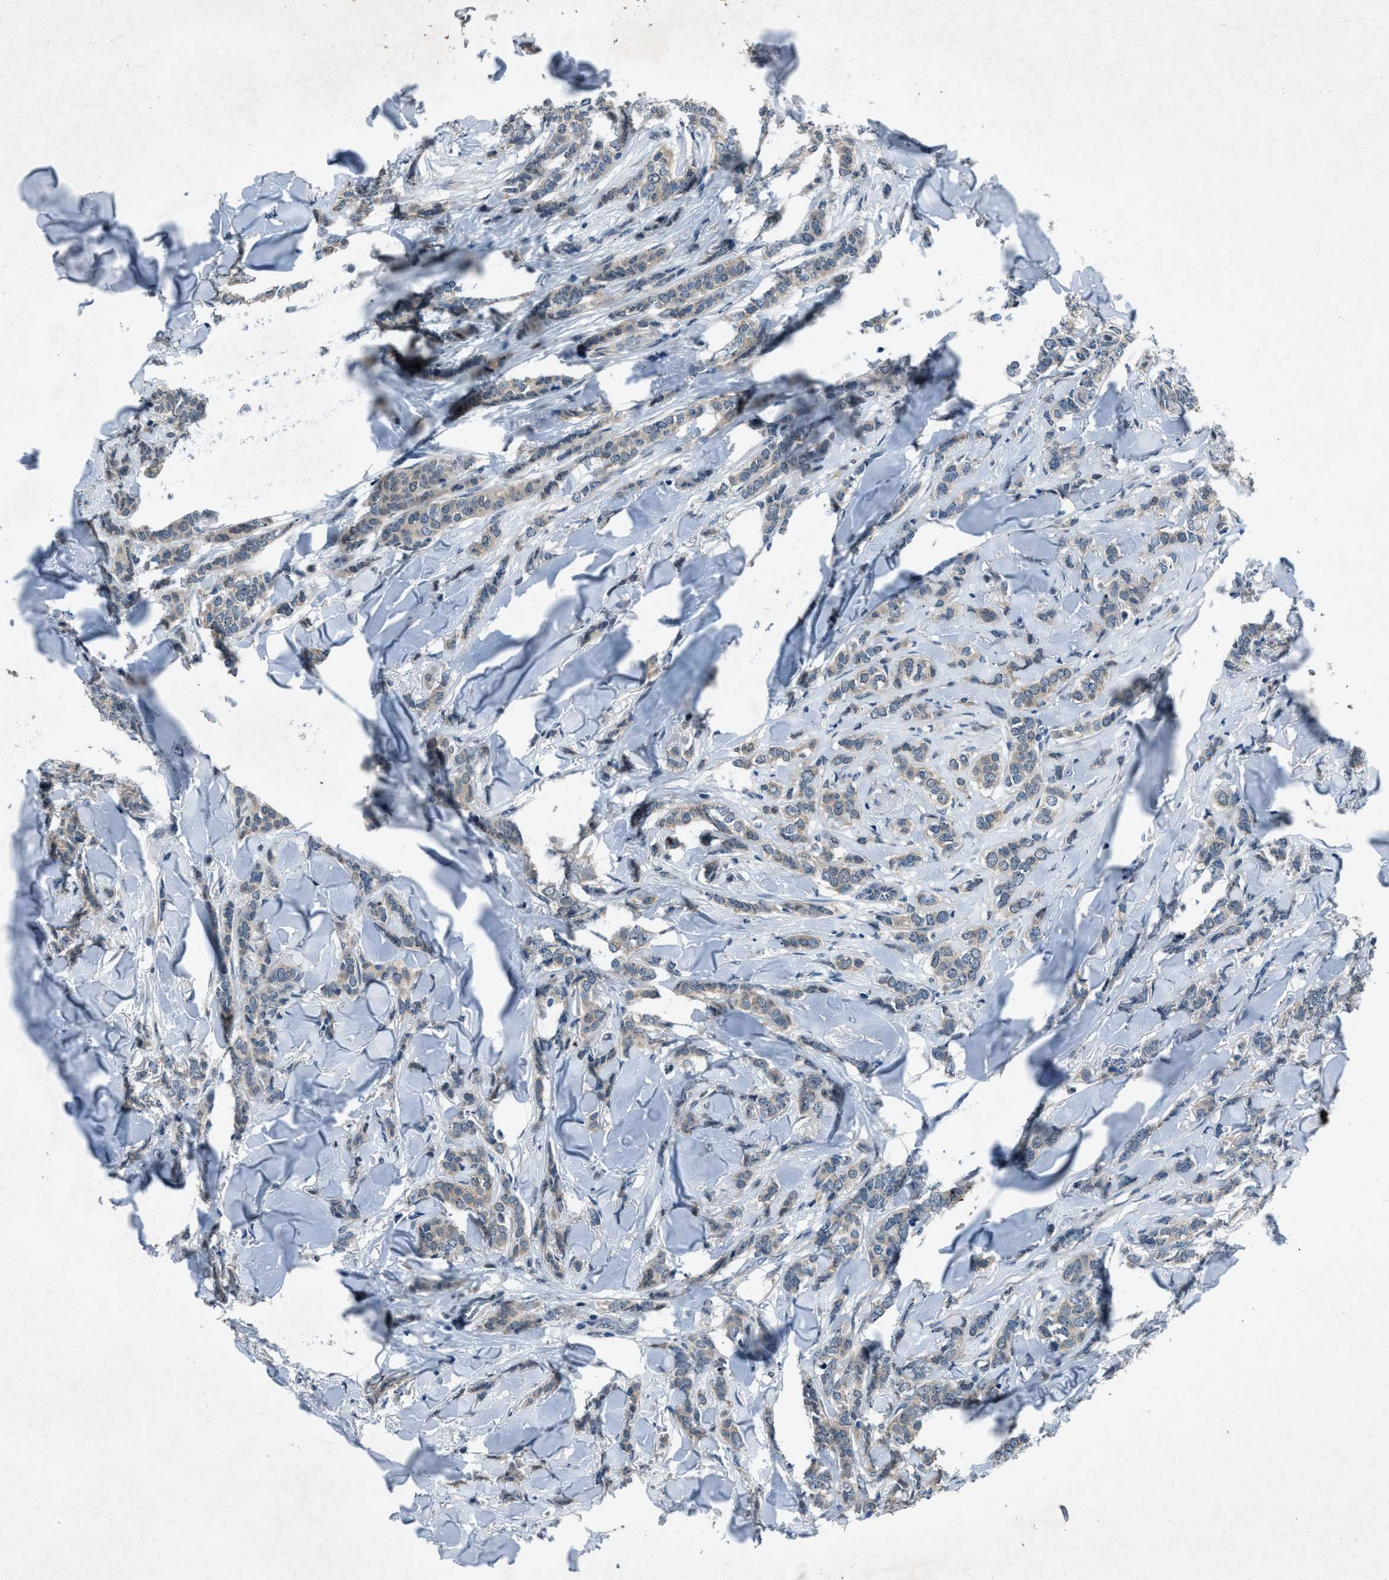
{"staining": {"intensity": "weak", "quantity": ">75%", "location": "cytoplasmic/membranous"}, "tissue": "breast cancer", "cell_type": "Tumor cells", "image_type": "cancer", "snomed": [{"axis": "morphology", "description": "Lobular carcinoma"}, {"axis": "topography", "description": "Skin"}, {"axis": "topography", "description": "Breast"}], "caption": "Immunohistochemistry staining of breast cancer (lobular carcinoma), which shows low levels of weak cytoplasmic/membranous expression in approximately >75% of tumor cells indicating weak cytoplasmic/membranous protein positivity. The staining was performed using DAB (3,3'-diaminobenzidine) (brown) for protein detection and nuclei were counterstained in hematoxylin (blue).", "gene": "DUSP19", "patient": {"sex": "female", "age": 46}}